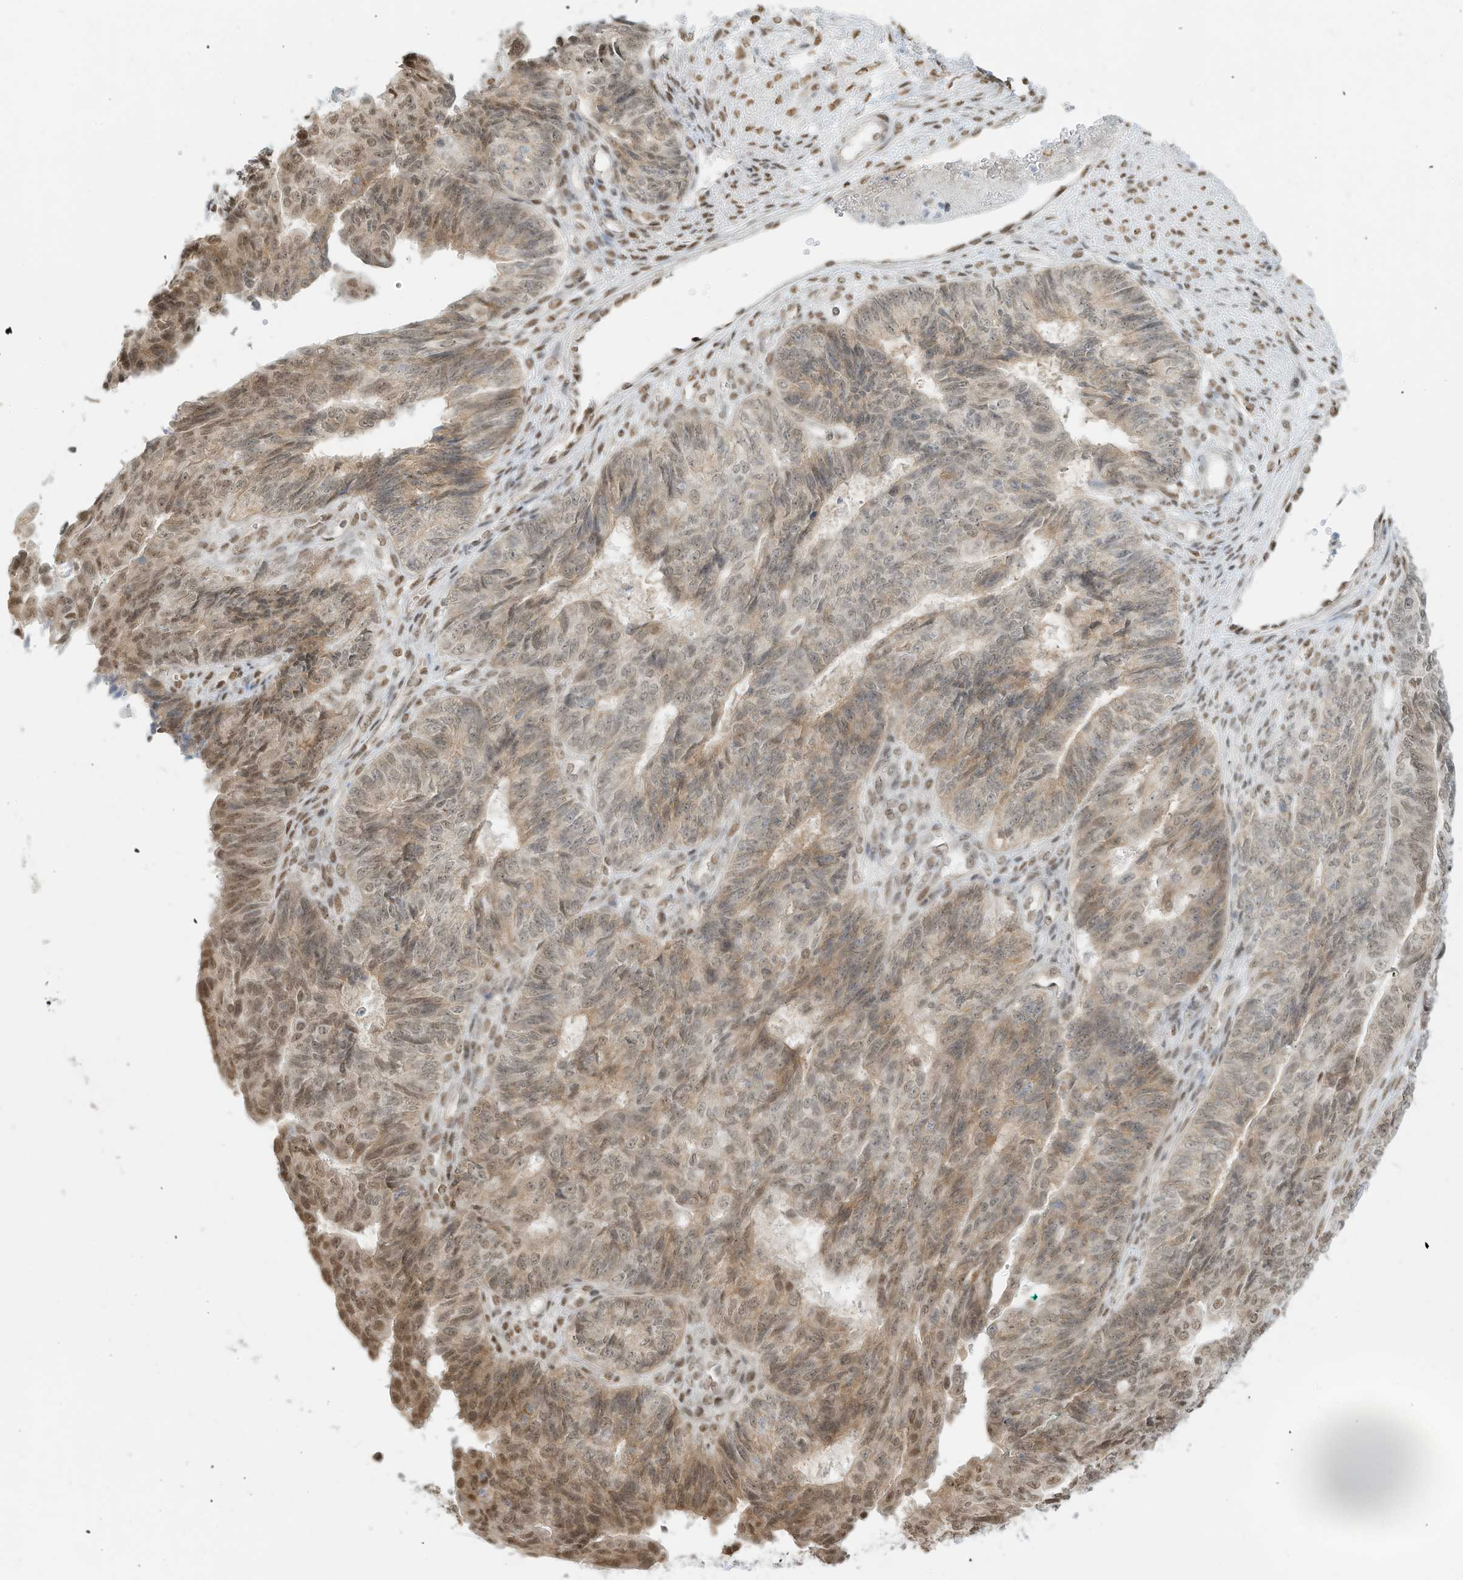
{"staining": {"intensity": "moderate", "quantity": "25%-75%", "location": "nuclear"}, "tissue": "endometrial cancer", "cell_type": "Tumor cells", "image_type": "cancer", "snomed": [{"axis": "morphology", "description": "Adenocarcinoma, NOS"}, {"axis": "topography", "description": "Endometrium"}], "caption": "Immunohistochemical staining of endometrial cancer (adenocarcinoma) shows moderate nuclear protein positivity in approximately 25%-75% of tumor cells. Using DAB (3,3'-diaminobenzidine) (brown) and hematoxylin (blue) stains, captured at high magnification using brightfield microscopy.", "gene": "NHSL1", "patient": {"sex": "female", "age": 32}}